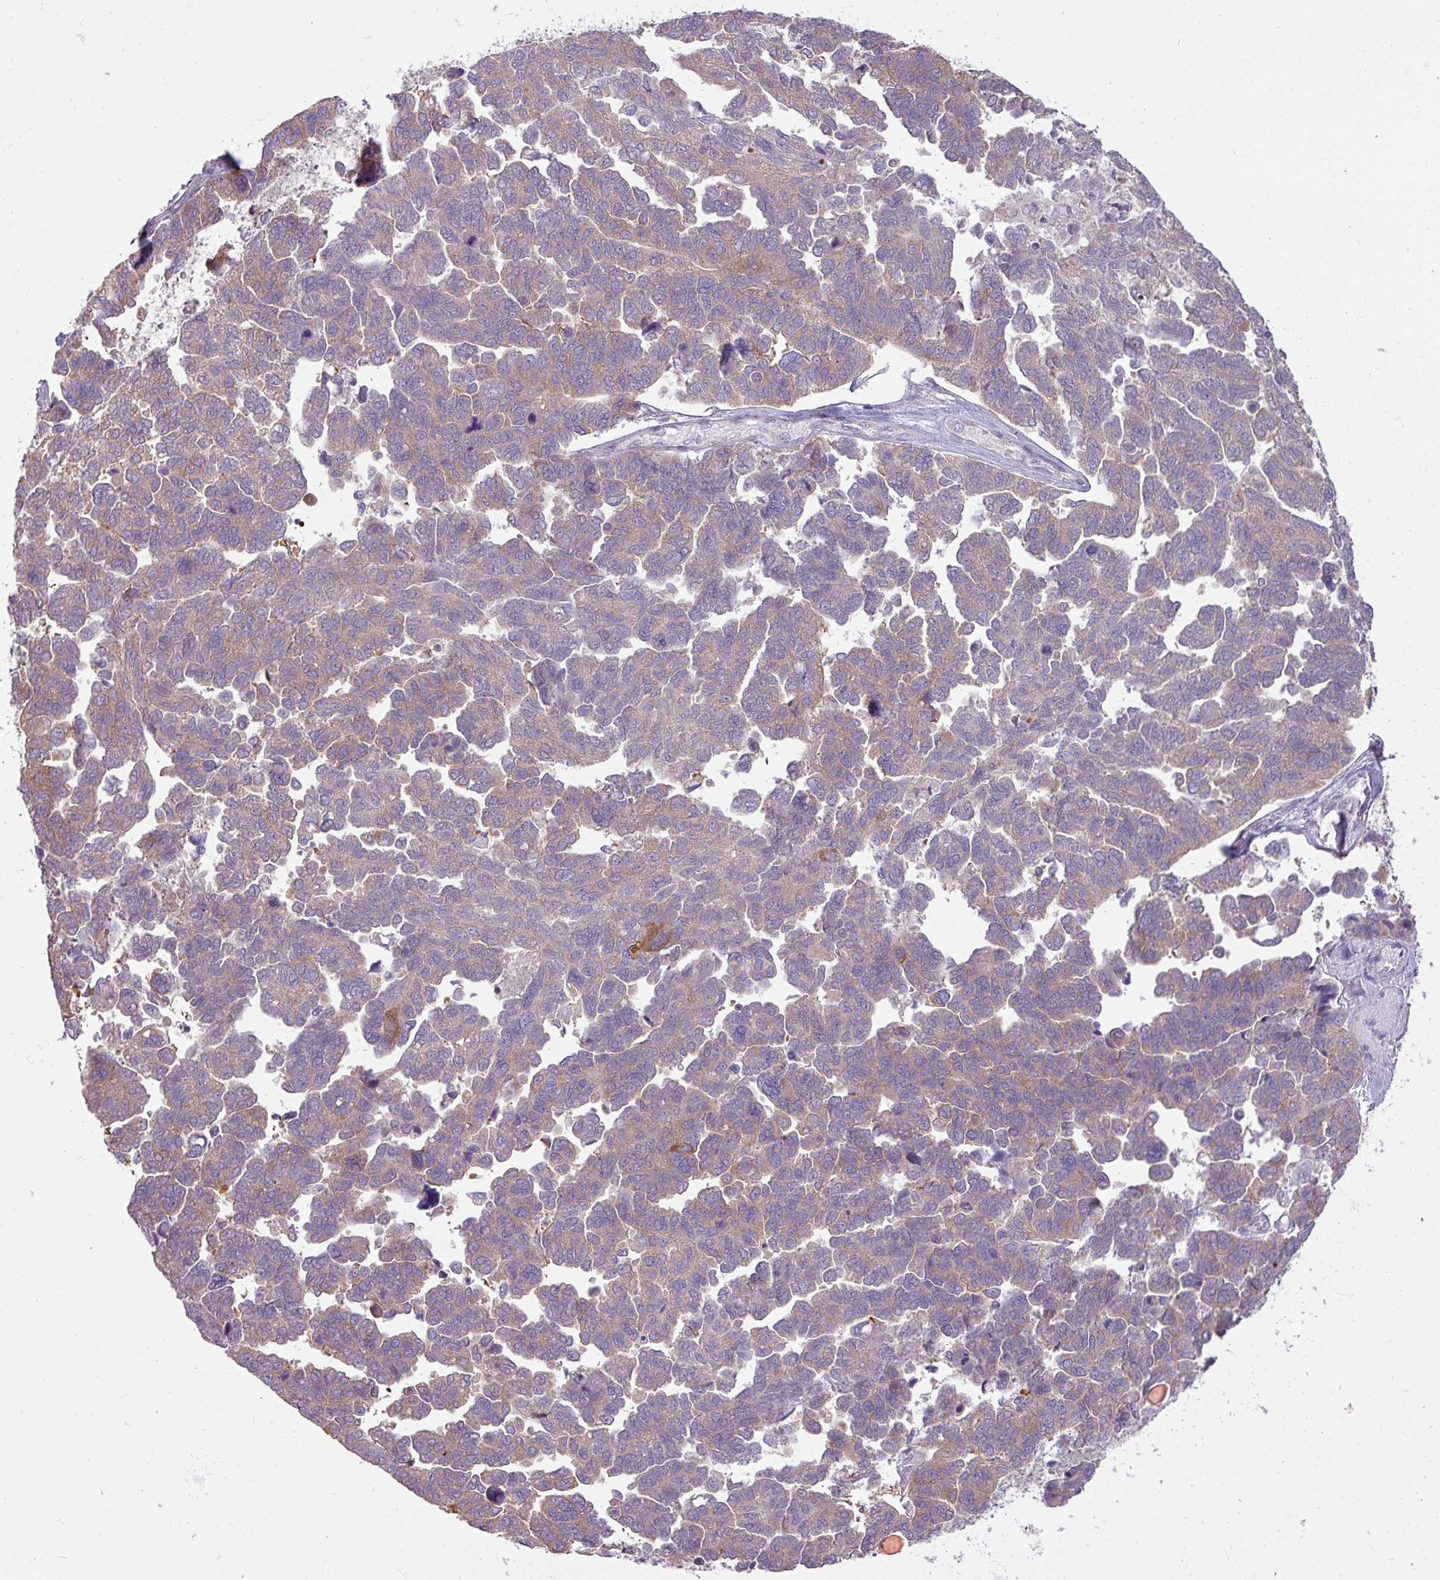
{"staining": {"intensity": "moderate", "quantity": "25%-75%", "location": "cytoplasmic/membranous"}, "tissue": "ovarian cancer", "cell_type": "Tumor cells", "image_type": "cancer", "snomed": [{"axis": "morphology", "description": "Cystadenocarcinoma, serous, NOS"}, {"axis": "topography", "description": "Ovary"}], "caption": "This photomicrograph demonstrates immunohistochemistry (IHC) staining of ovarian serous cystadenocarcinoma, with medium moderate cytoplasmic/membranous expression in about 25%-75% of tumor cells.", "gene": "CAMK2B", "patient": {"sex": "female", "age": 64}}